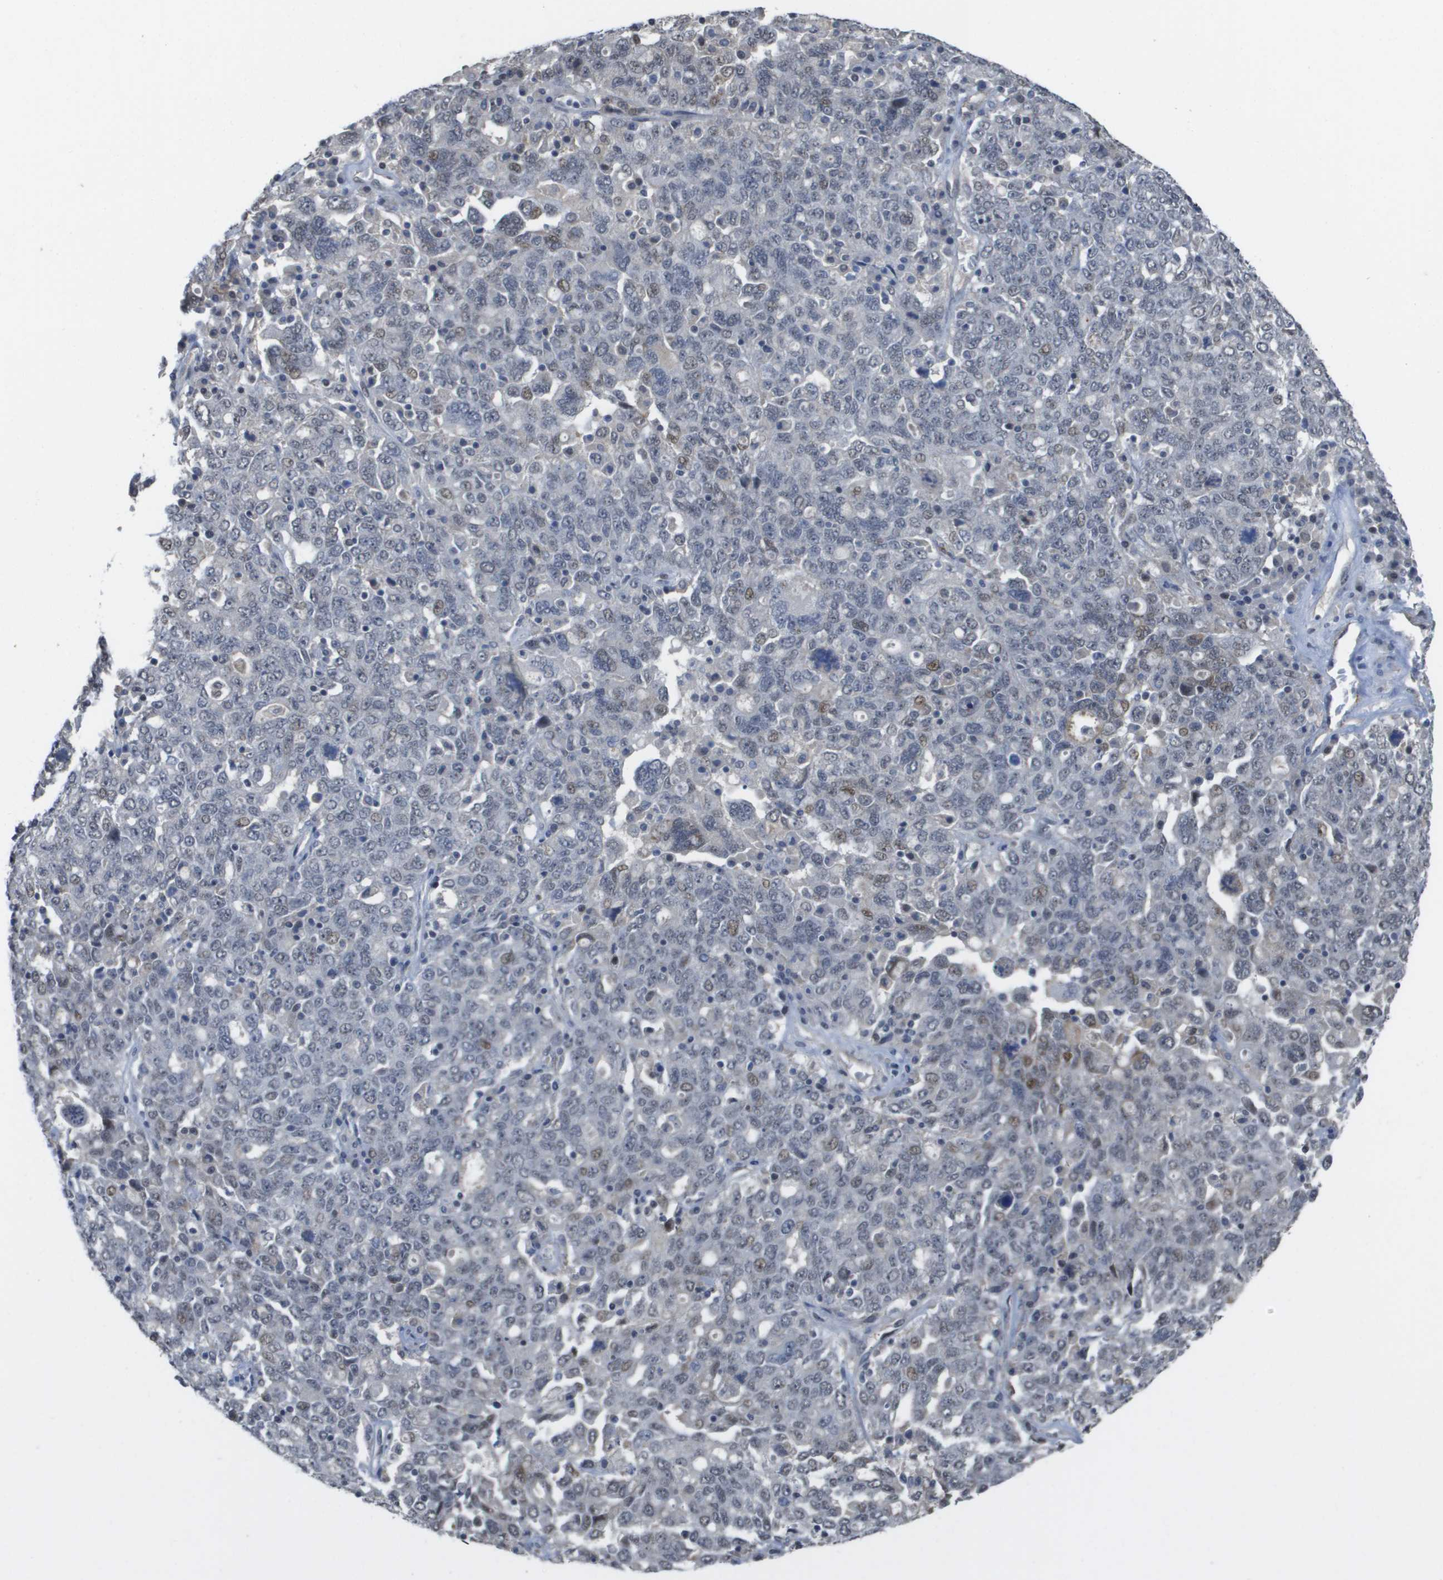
{"staining": {"intensity": "weak", "quantity": "<25%", "location": "nuclear"}, "tissue": "ovarian cancer", "cell_type": "Tumor cells", "image_type": "cancer", "snomed": [{"axis": "morphology", "description": "Carcinoma, endometroid"}, {"axis": "topography", "description": "Ovary"}], "caption": "Ovarian cancer (endometroid carcinoma) stained for a protein using IHC demonstrates no expression tumor cells.", "gene": "RNF112", "patient": {"sex": "female", "age": 62}}